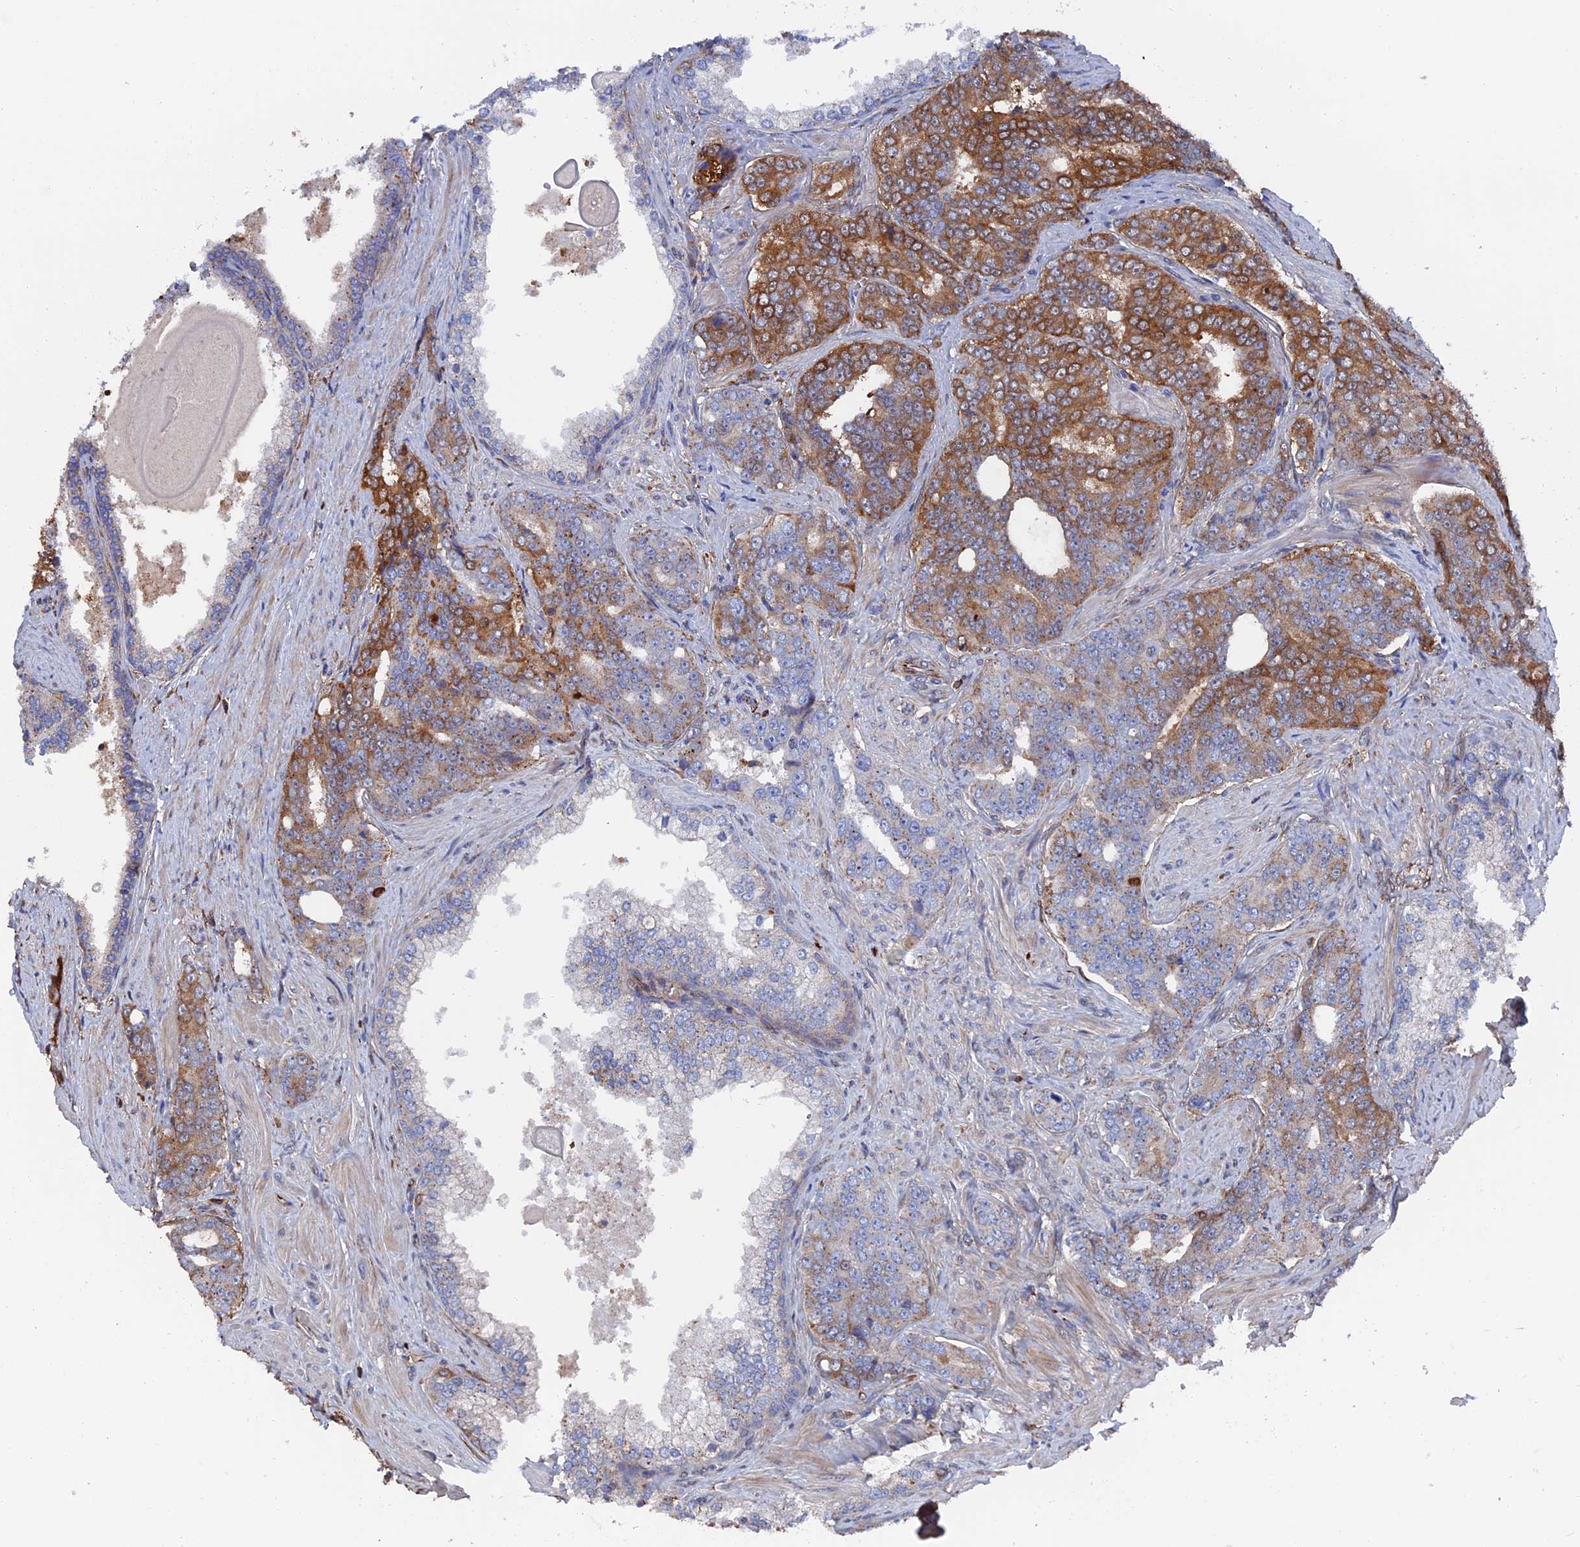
{"staining": {"intensity": "strong", "quantity": ">75%", "location": "cytoplasmic/membranous"}, "tissue": "prostate cancer", "cell_type": "Tumor cells", "image_type": "cancer", "snomed": [{"axis": "morphology", "description": "Adenocarcinoma, High grade"}, {"axis": "topography", "description": "Prostate"}], "caption": "An image of human prostate cancer (adenocarcinoma (high-grade)) stained for a protein shows strong cytoplasmic/membranous brown staining in tumor cells.", "gene": "SMG9", "patient": {"sex": "male", "age": 67}}